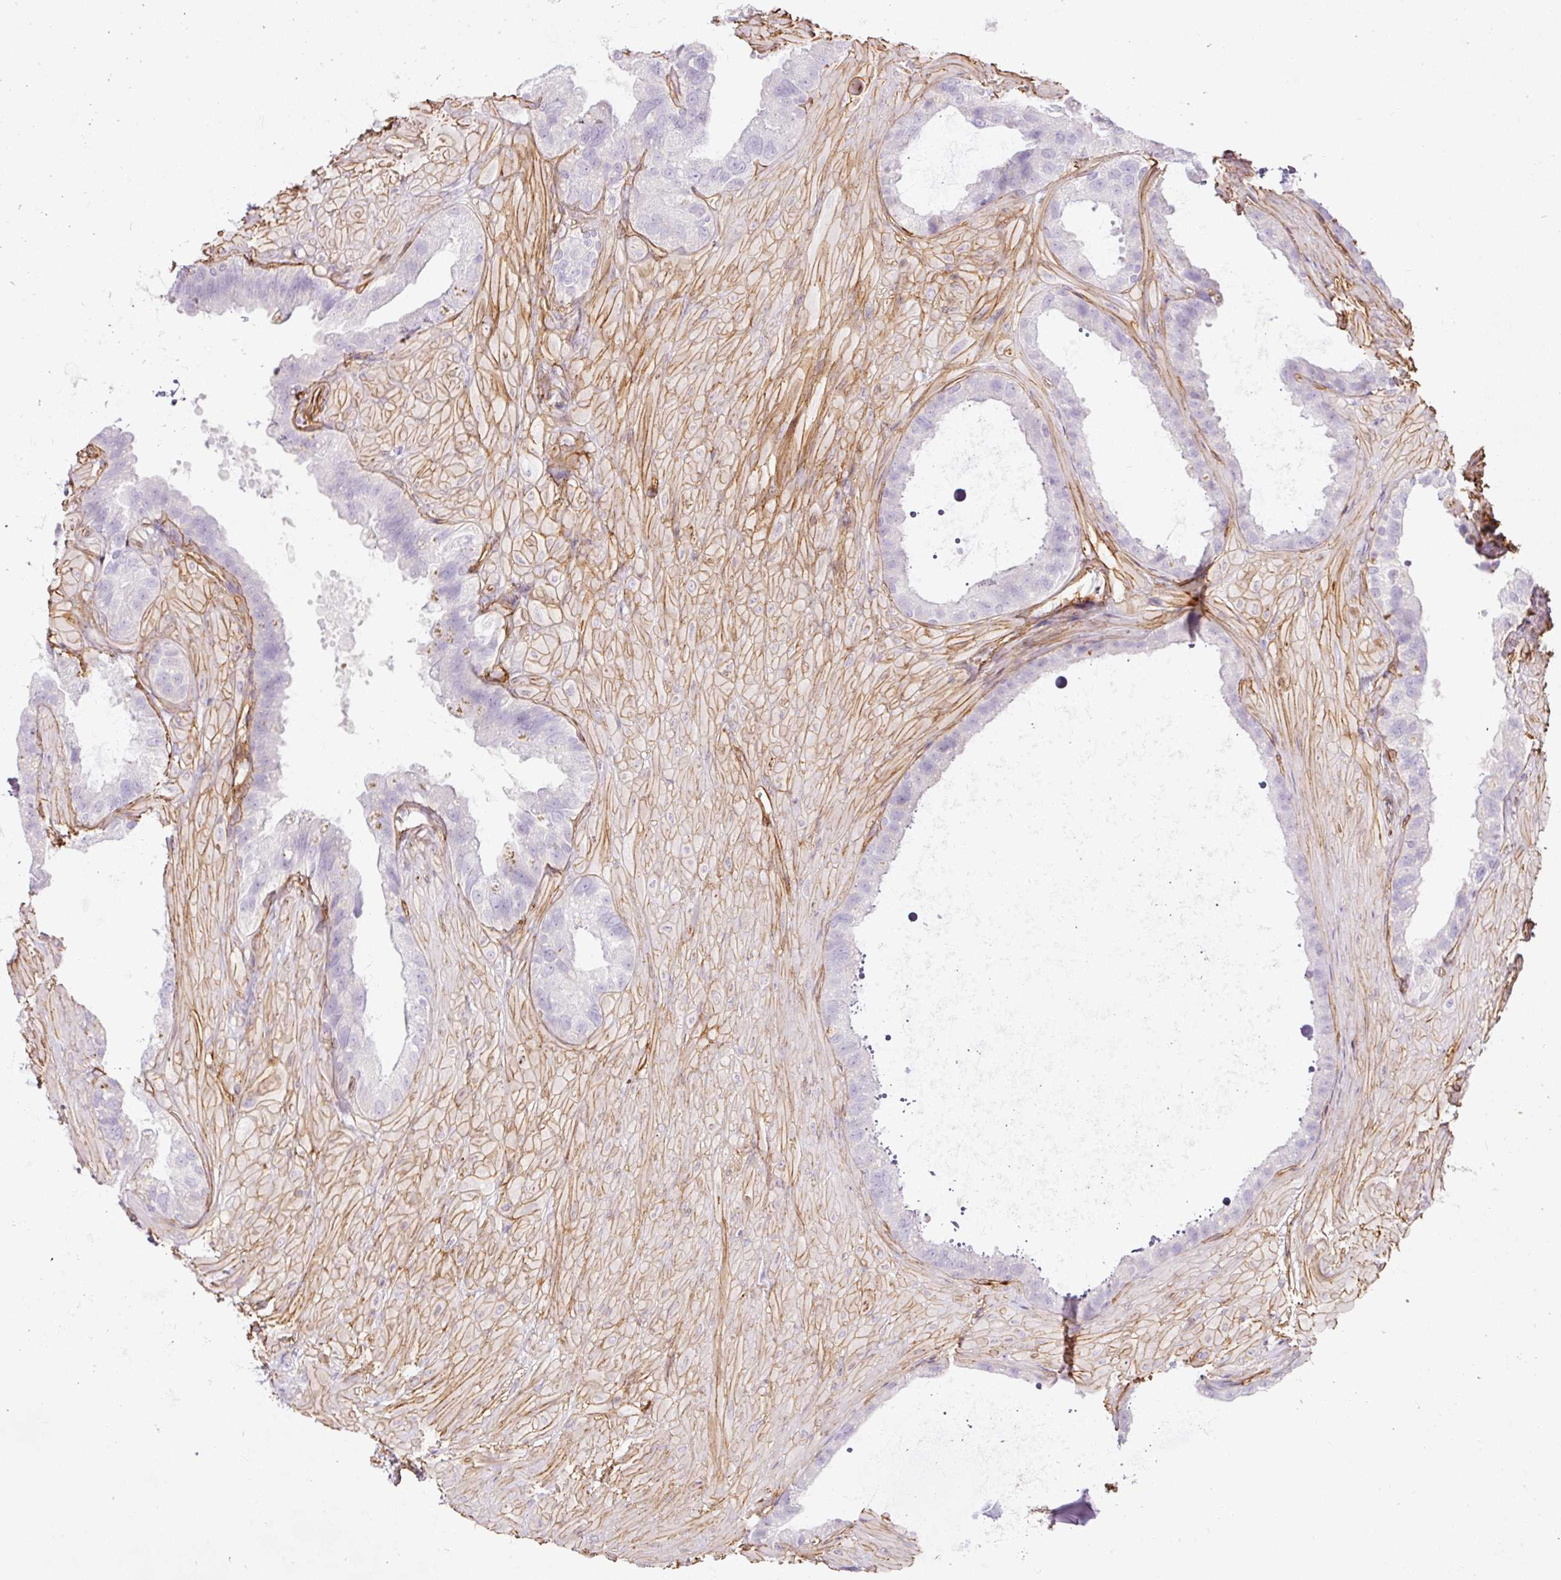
{"staining": {"intensity": "negative", "quantity": "none", "location": "none"}, "tissue": "seminal vesicle", "cell_type": "Glandular cells", "image_type": "normal", "snomed": [{"axis": "morphology", "description": "Normal tissue, NOS"}, {"axis": "topography", "description": "Seminal veicle"}, {"axis": "topography", "description": "Peripheral nerve tissue"}], "caption": "High magnification brightfield microscopy of normal seminal vesicle stained with DAB (brown) and counterstained with hematoxylin (blue): glandular cells show no significant expression.", "gene": "LOXL4", "patient": {"sex": "male", "age": 76}}